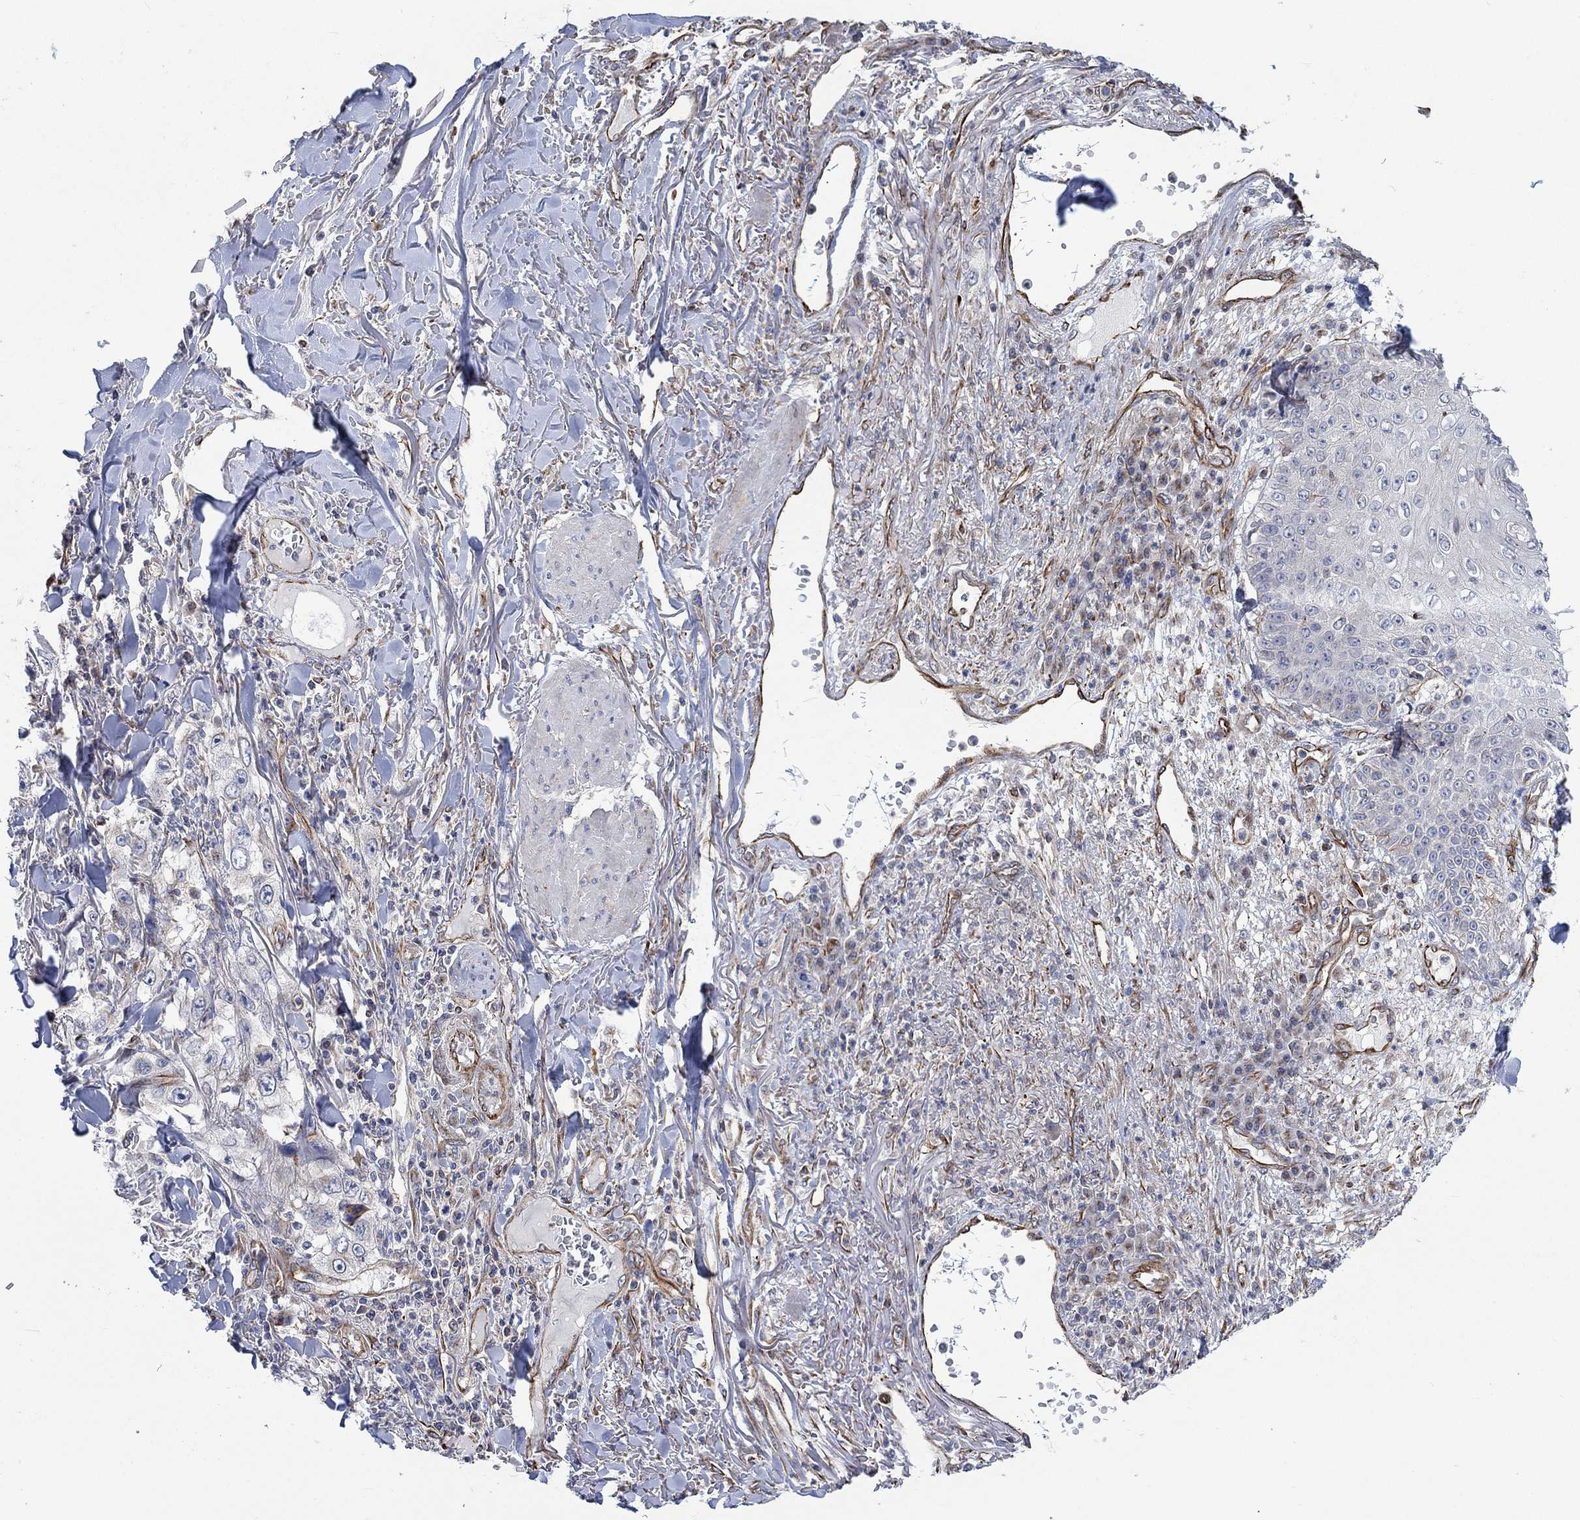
{"staining": {"intensity": "negative", "quantity": "none", "location": "none"}, "tissue": "skin cancer", "cell_type": "Tumor cells", "image_type": "cancer", "snomed": [{"axis": "morphology", "description": "Squamous cell carcinoma, NOS"}, {"axis": "topography", "description": "Skin"}], "caption": "Photomicrograph shows no significant protein staining in tumor cells of skin cancer (squamous cell carcinoma).", "gene": "CAMK1D", "patient": {"sex": "male", "age": 82}}